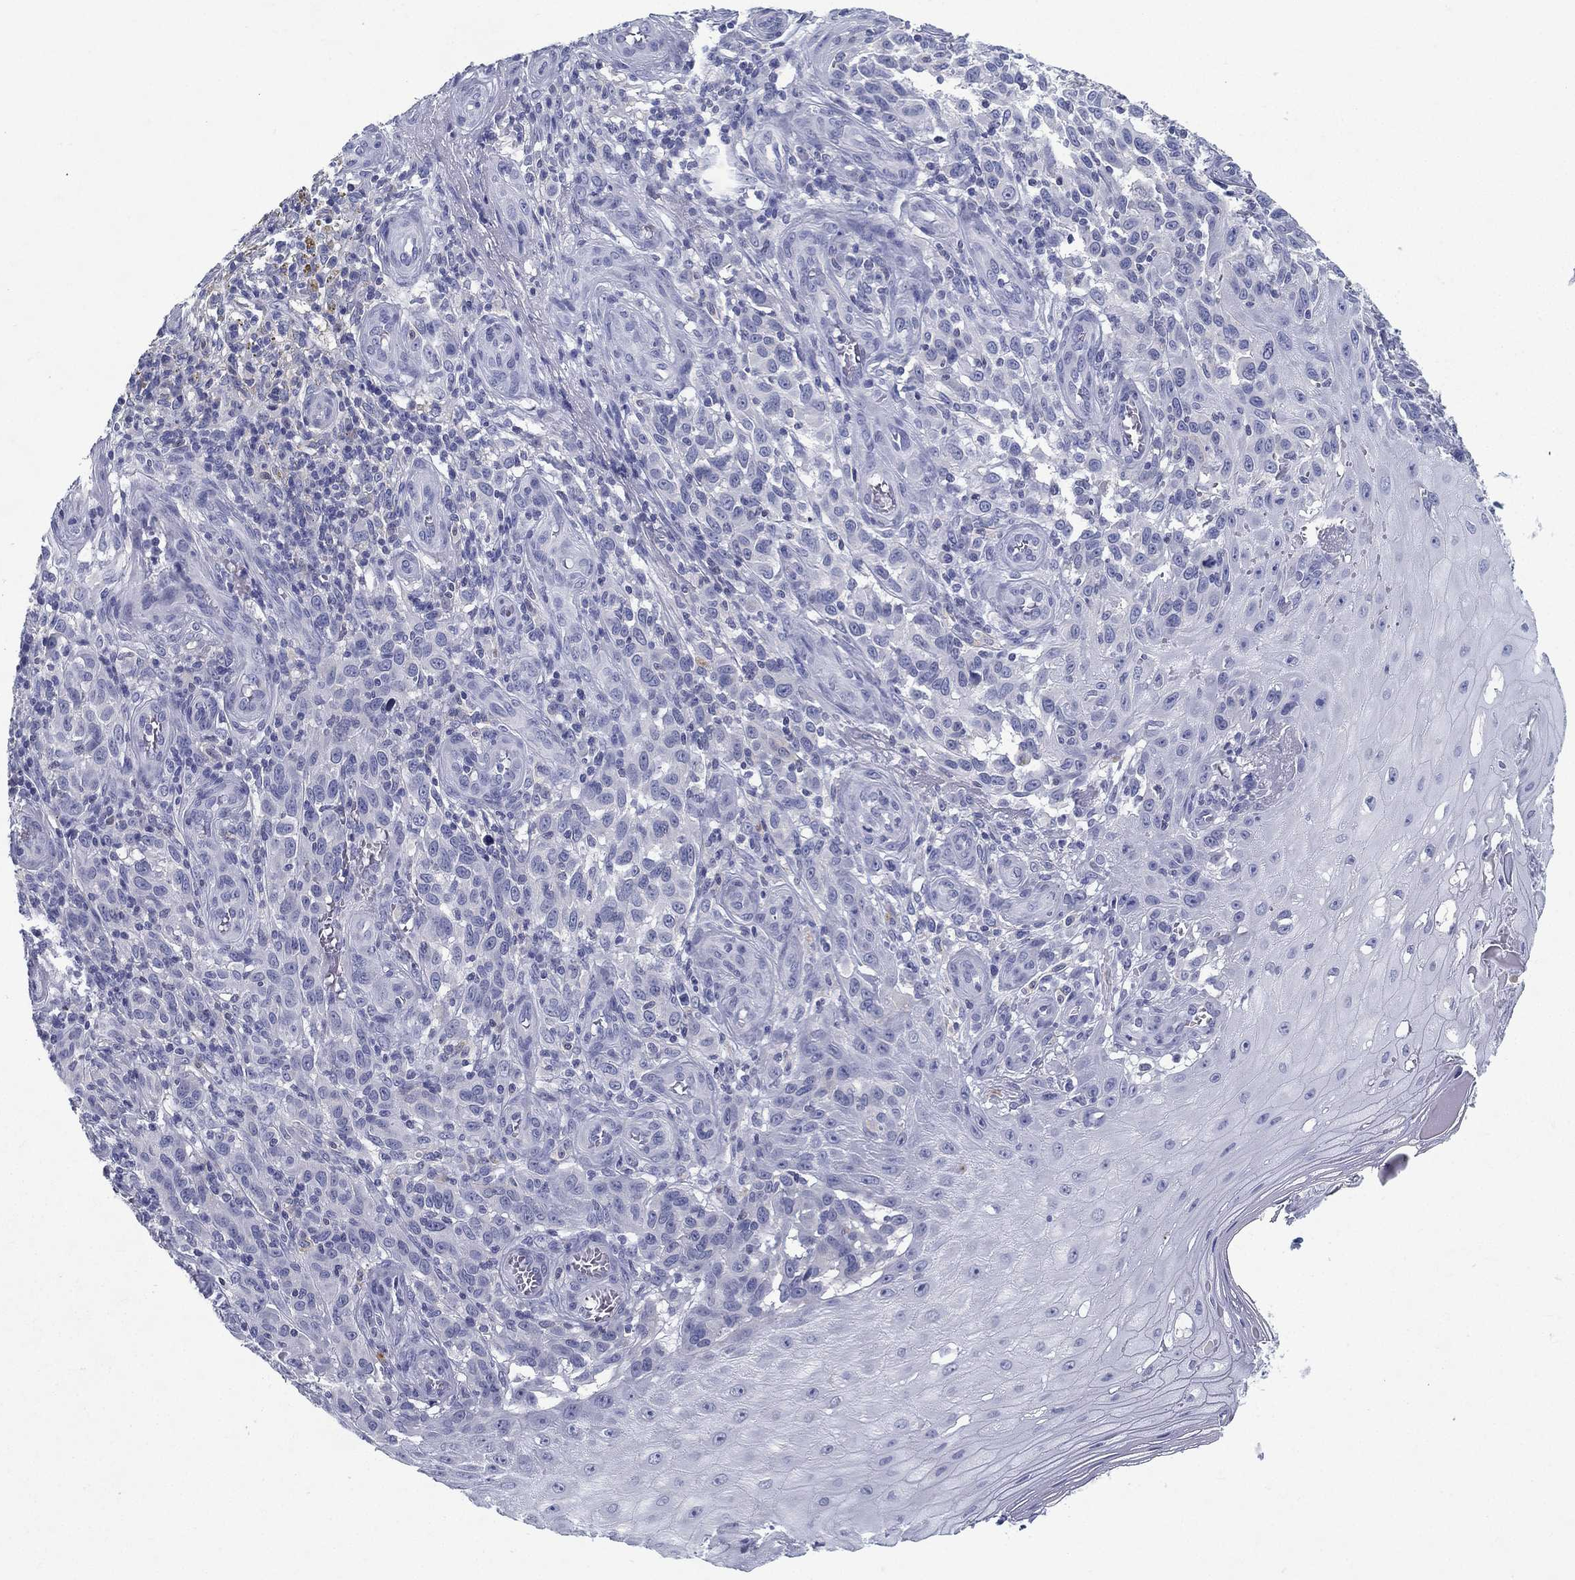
{"staining": {"intensity": "negative", "quantity": "none", "location": "none"}, "tissue": "melanoma", "cell_type": "Tumor cells", "image_type": "cancer", "snomed": [{"axis": "morphology", "description": "Malignant melanoma, NOS"}, {"axis": "topography", "description": "Skin"}], "caption": "Immunohistochemical staining of human melanoma reveals no significant positivity in tumor cells.", "gene": "RGS13", "patient": {"sex": "female", "age": 53}}